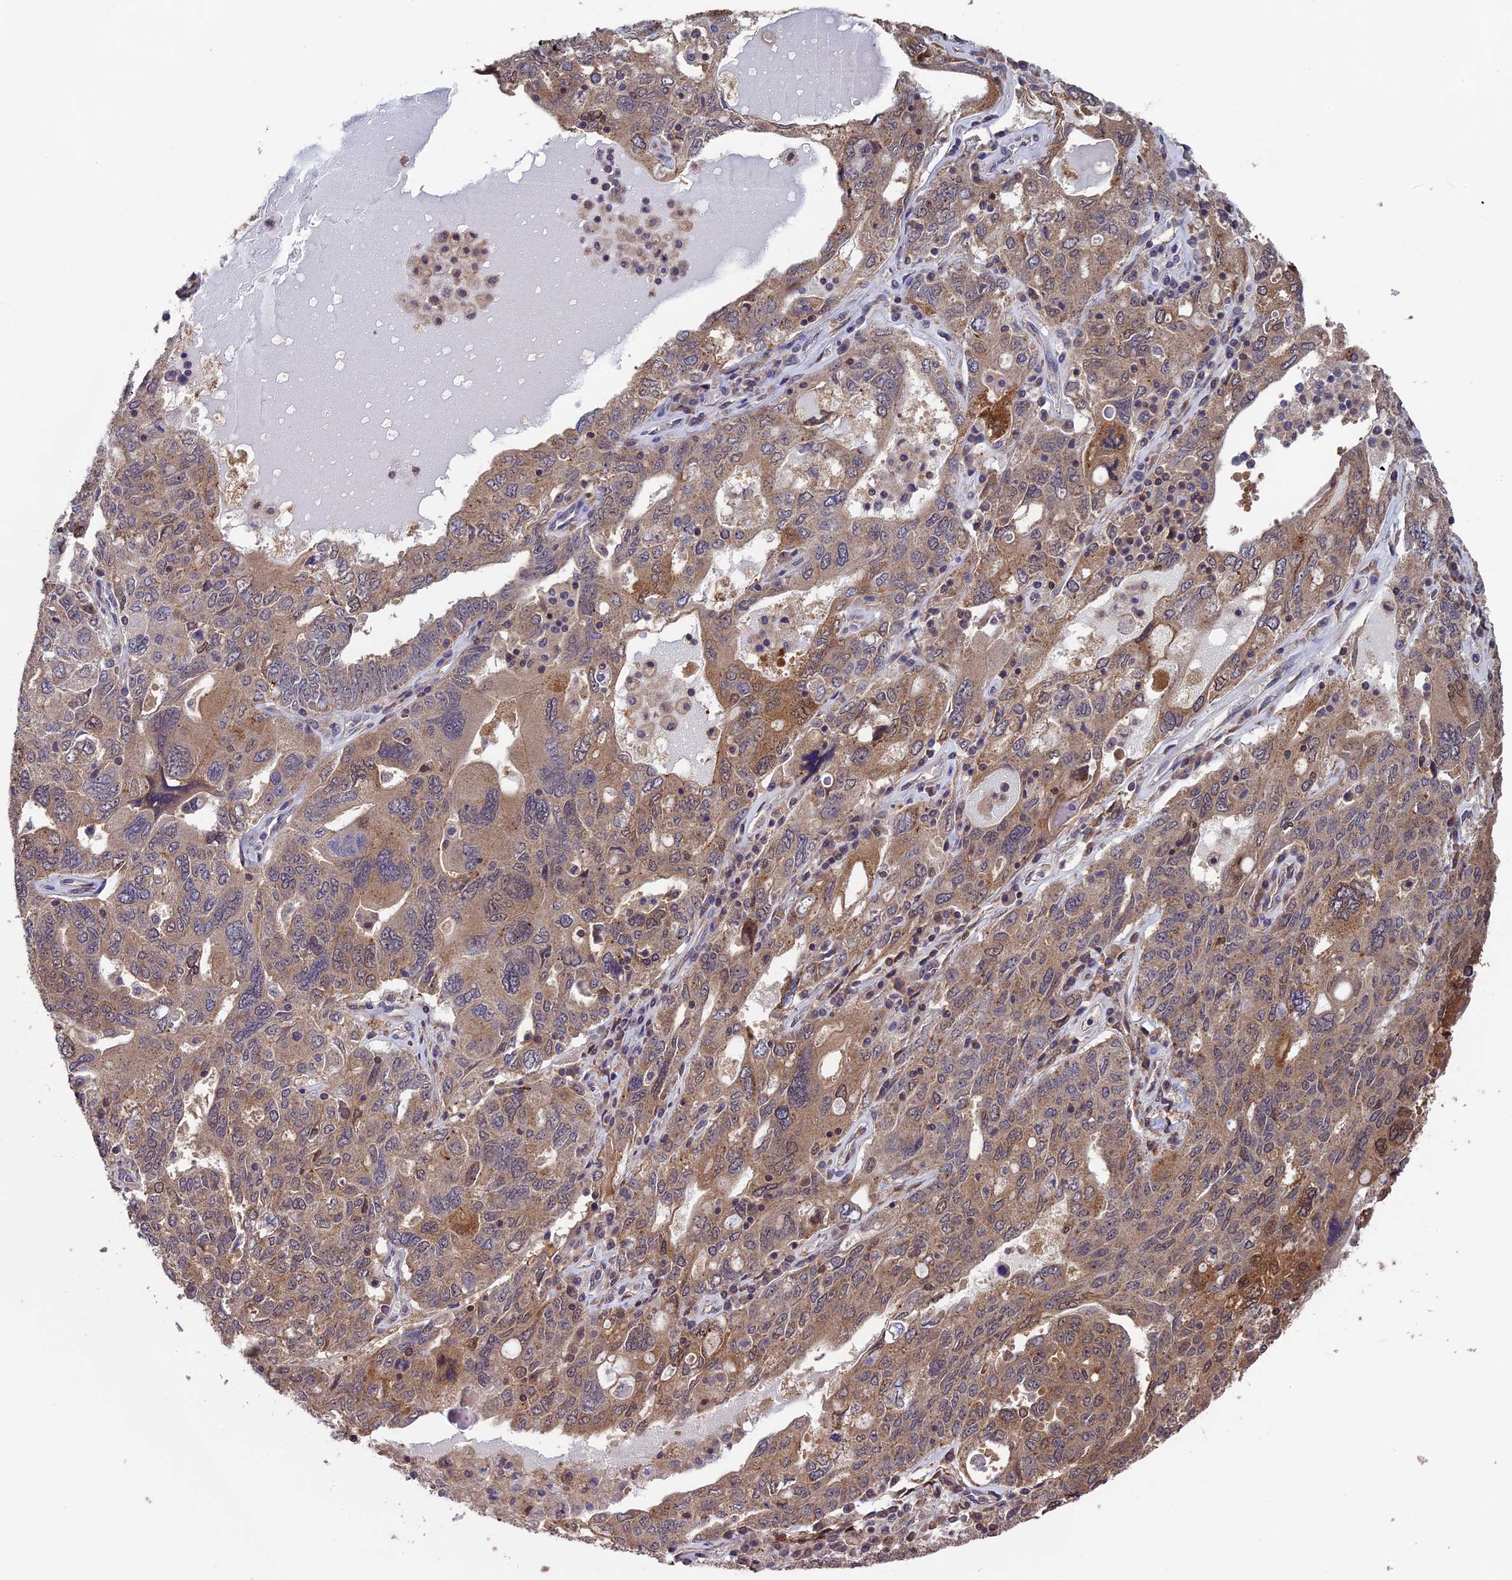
{"staining": {"intensity": "moderate", "quantity": ">75%", "location": "cytoplasmic/membranous"}, "tissue": "ovarian cancer", "cell_type": "Tumor cells", "image_type": "cancer", "snomed": [{"axis": "morphology", "description": "Carcinoma, endometroid"}, {"axis": "topography", "description": "Ovary"}], "caption": "Immunohistochemical staining of endometroid carcinoma (ovarian) demonstrates medium levels of moderate cytoplasmic/membranous protein positivity in about >75% of tumor cells.", "gene": "LCMT1", "patient": {"sex": "female", "age": 62}}